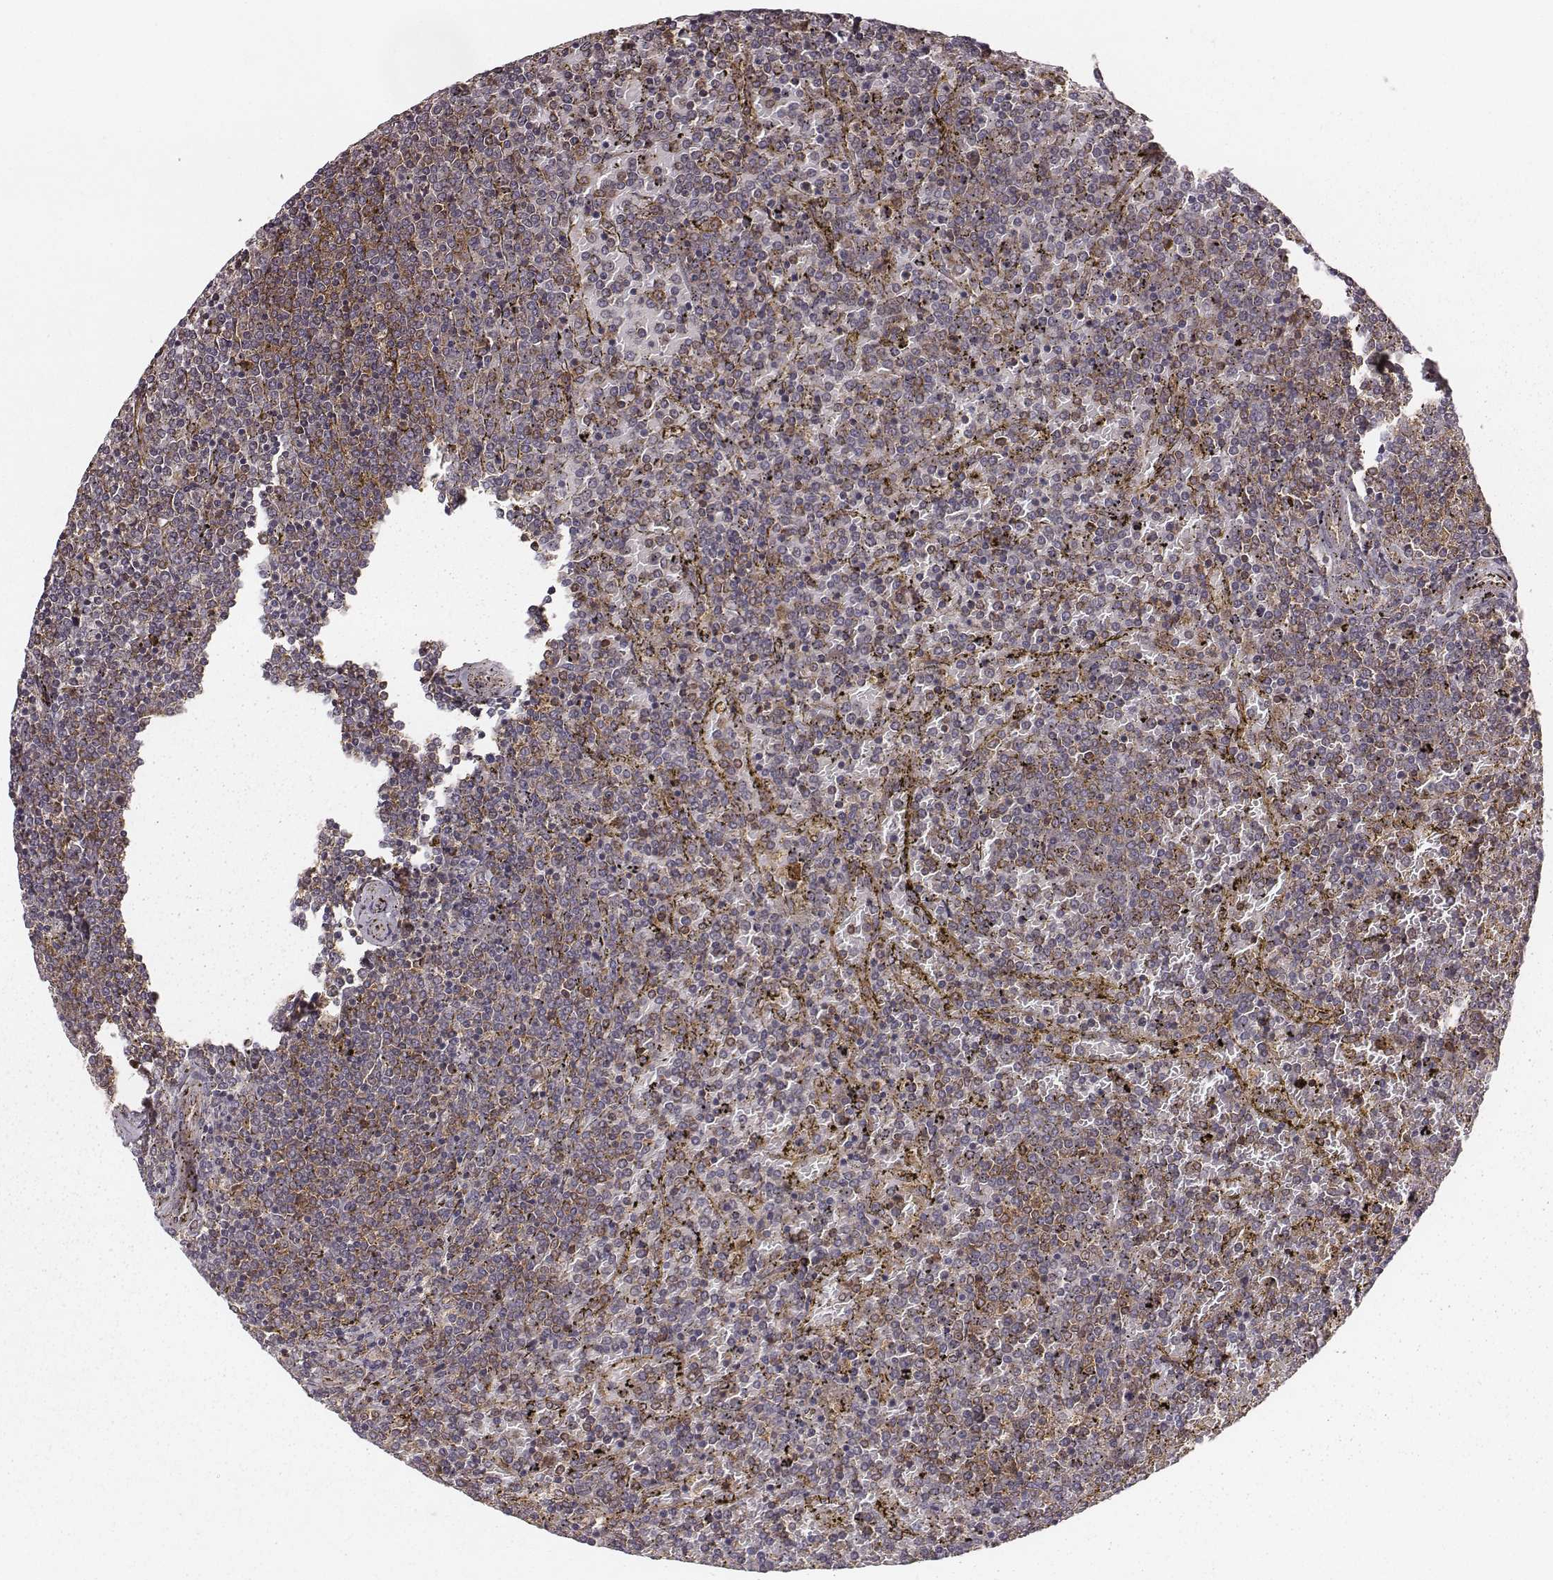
{"staining": {"intensity": "moderate", "quantity": ">75%", "location": "cytoplasmic/membranous"}, "tissue": "lymphoma", "cell_type": "Tumor cells", "image_type": "cancer", "snomed": [{"axis": "morphology", "description": "Malignant lymphoma, non-Hodgkin's type, Low grade"}, {"axis": "topography", "description": "Spleen"}], "caption": "Lymphoma stained for a protein (brown) exhibits moderate cytoplasmic/membranous positive staining in about >75% of tumor cells.", "gene": "VPS26A", "patient": {"sex": "female", "age": 77}}